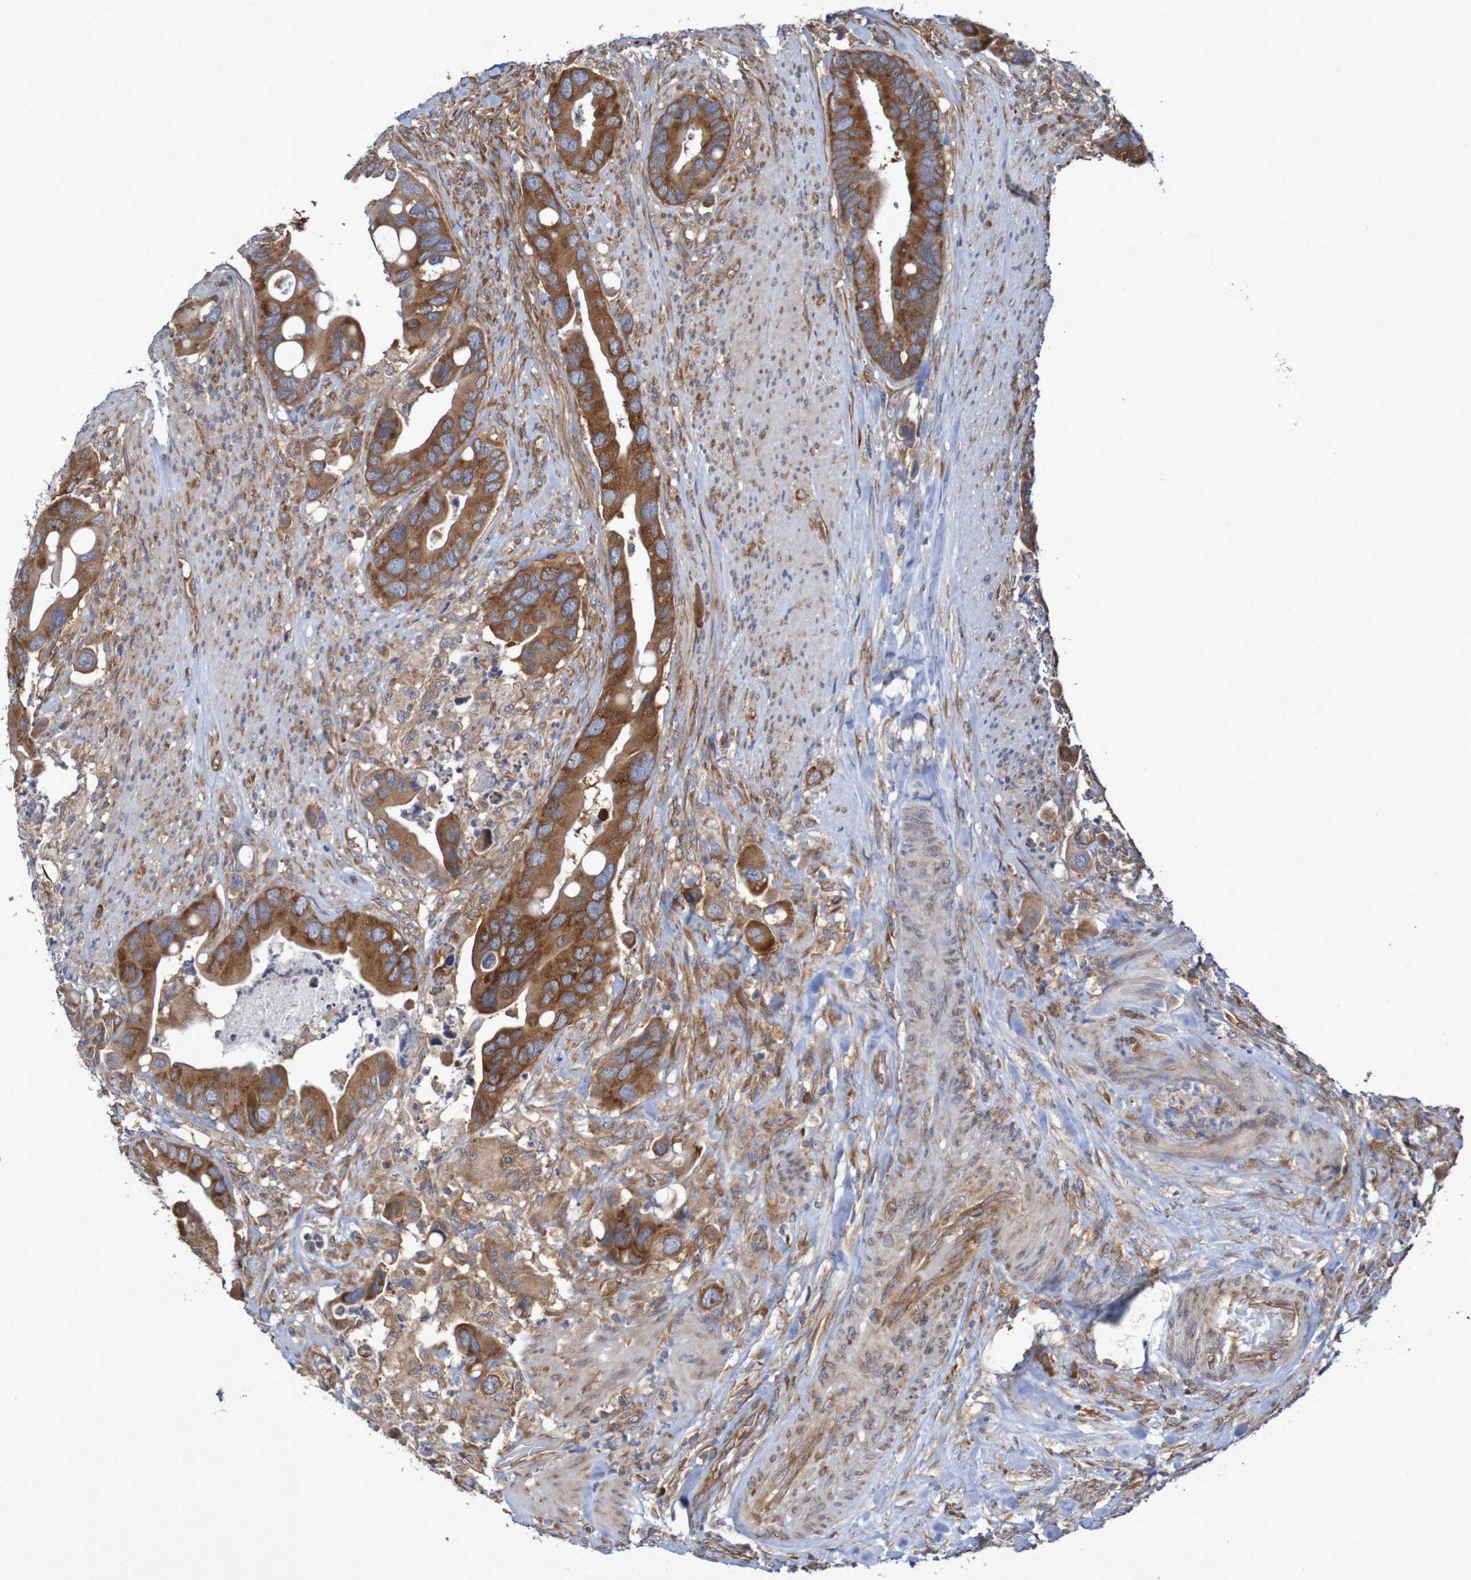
{"staining": {"intensity": "strong", "quantity": ">75%", "location": "cytoplasmic/membranous"}, "tissue": "colorectal cancer", "cell_type": "Tumor cells", "image_type": "cancer", "snomed": [{"axis": "morphology", "description": "Adenocarcinoma, NOS"}, {"axis": "topography", "description": "Rectum"}], "caption": "This histopathology image displays immunohistochemistry (IHC) staining of human colorectal adenocarcinoma, with high strong cytoplasmic/membranous positivity in approximately >75% of tumor cells.", "gene": "LRRC47", "patient": {"sex": "female", "age": 57}}